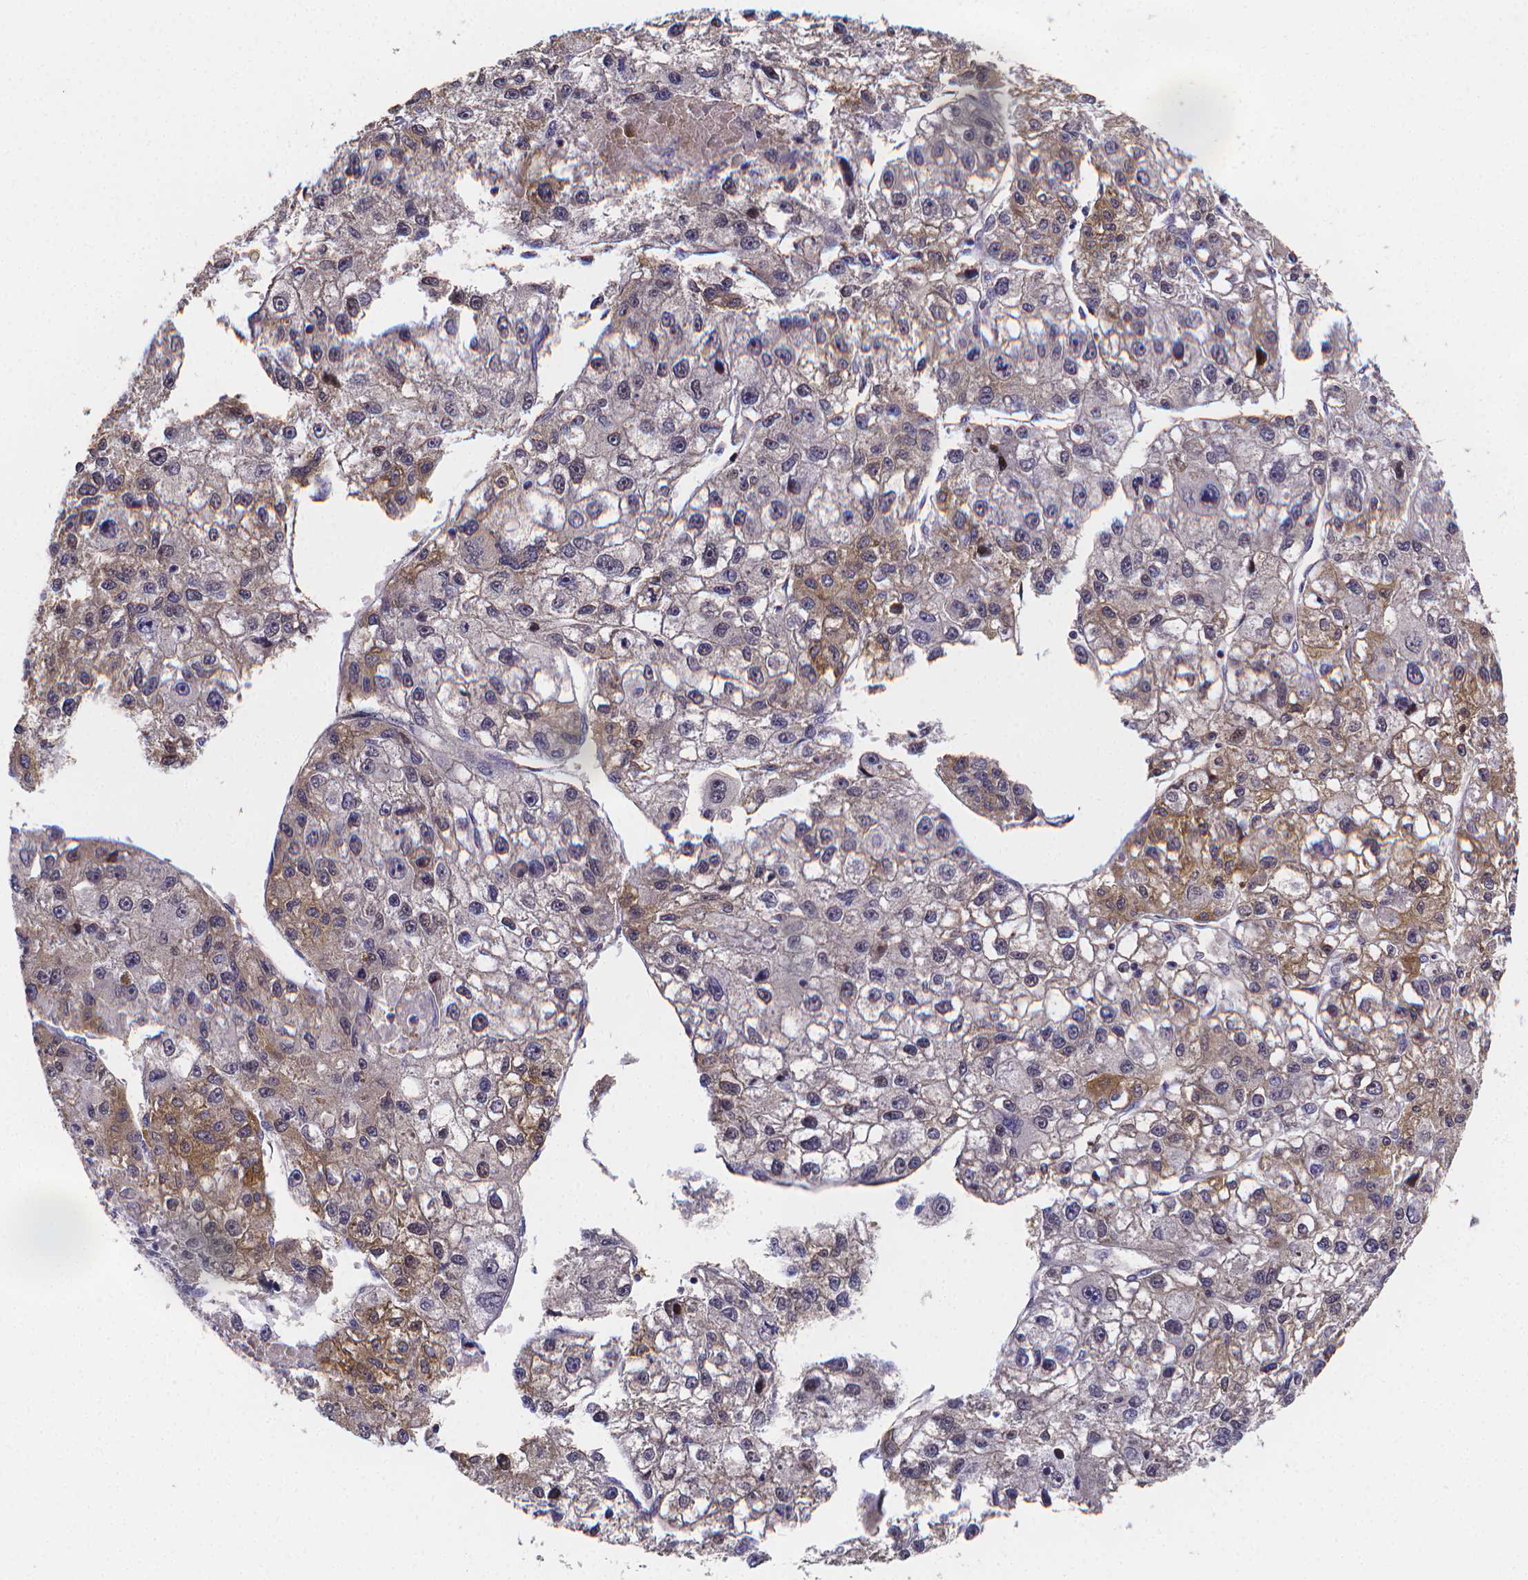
{"staining": {"intensity": "moderate", "quantity": "<25%", "location": "cytoplasmic/membranous"}, "tissue": "liver cancer", "cell_type": "Tumor cells", "image_type": "cancer", "snomed": [{"axis": "morphology", "description": "Carcinoma, Hepatocellular, NOS"}, {"axis": "topography", "description": "Liver"}], "caption": "There is low levels of moderate cytoplasmic/membranous positivity in tumor cells of hepatocellular carcinoma (liver), as demonstrated by immunohistochemical staining (brown color).", "gene": "PAH", "patient": {"sex": "male", "age": 56}}